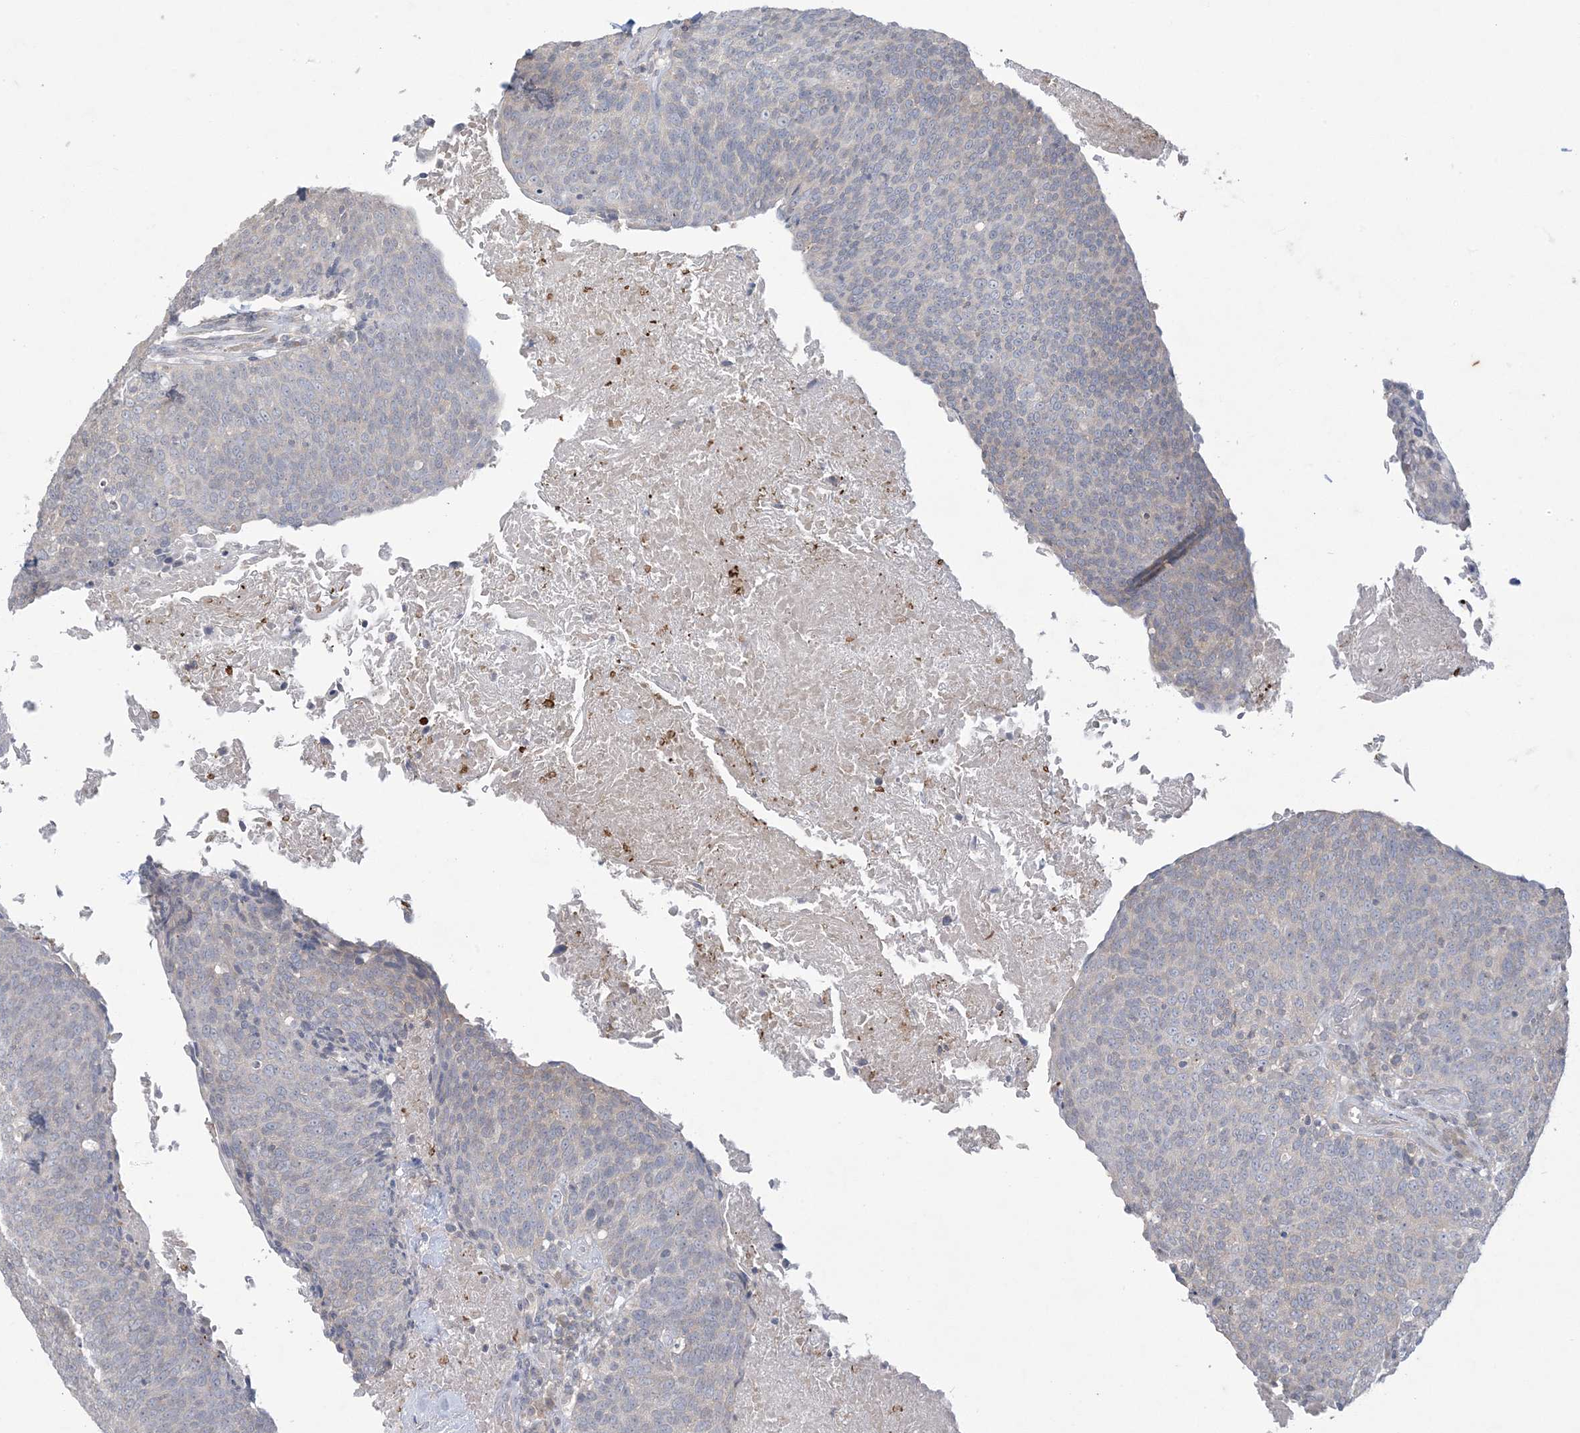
{"staining": {"intensity": "negative", "quantity": "none", "location": "none"}, "tissue": "head and neck cancer", "cell_type": "Tumor cells", "image_type": "cancer", "snomed": [{"axis": "morphology", "description": "Squamous cell carcinoma, NOS"}, {"axis": "morphology", "description": "Squamous cell carcinoma, metastatic, NOS"}, {"axis": "topography", "description": "Lymph node"}, {"axis": "topography", "description": "Head-Neck"}], "caption": "Photomicrograph shows no significant protein staining in tumor cells of head and neck metastatic squamous cell carcinoma.", "gene": "KIF3A", "patient": {"sex": "male", "age": 62}}